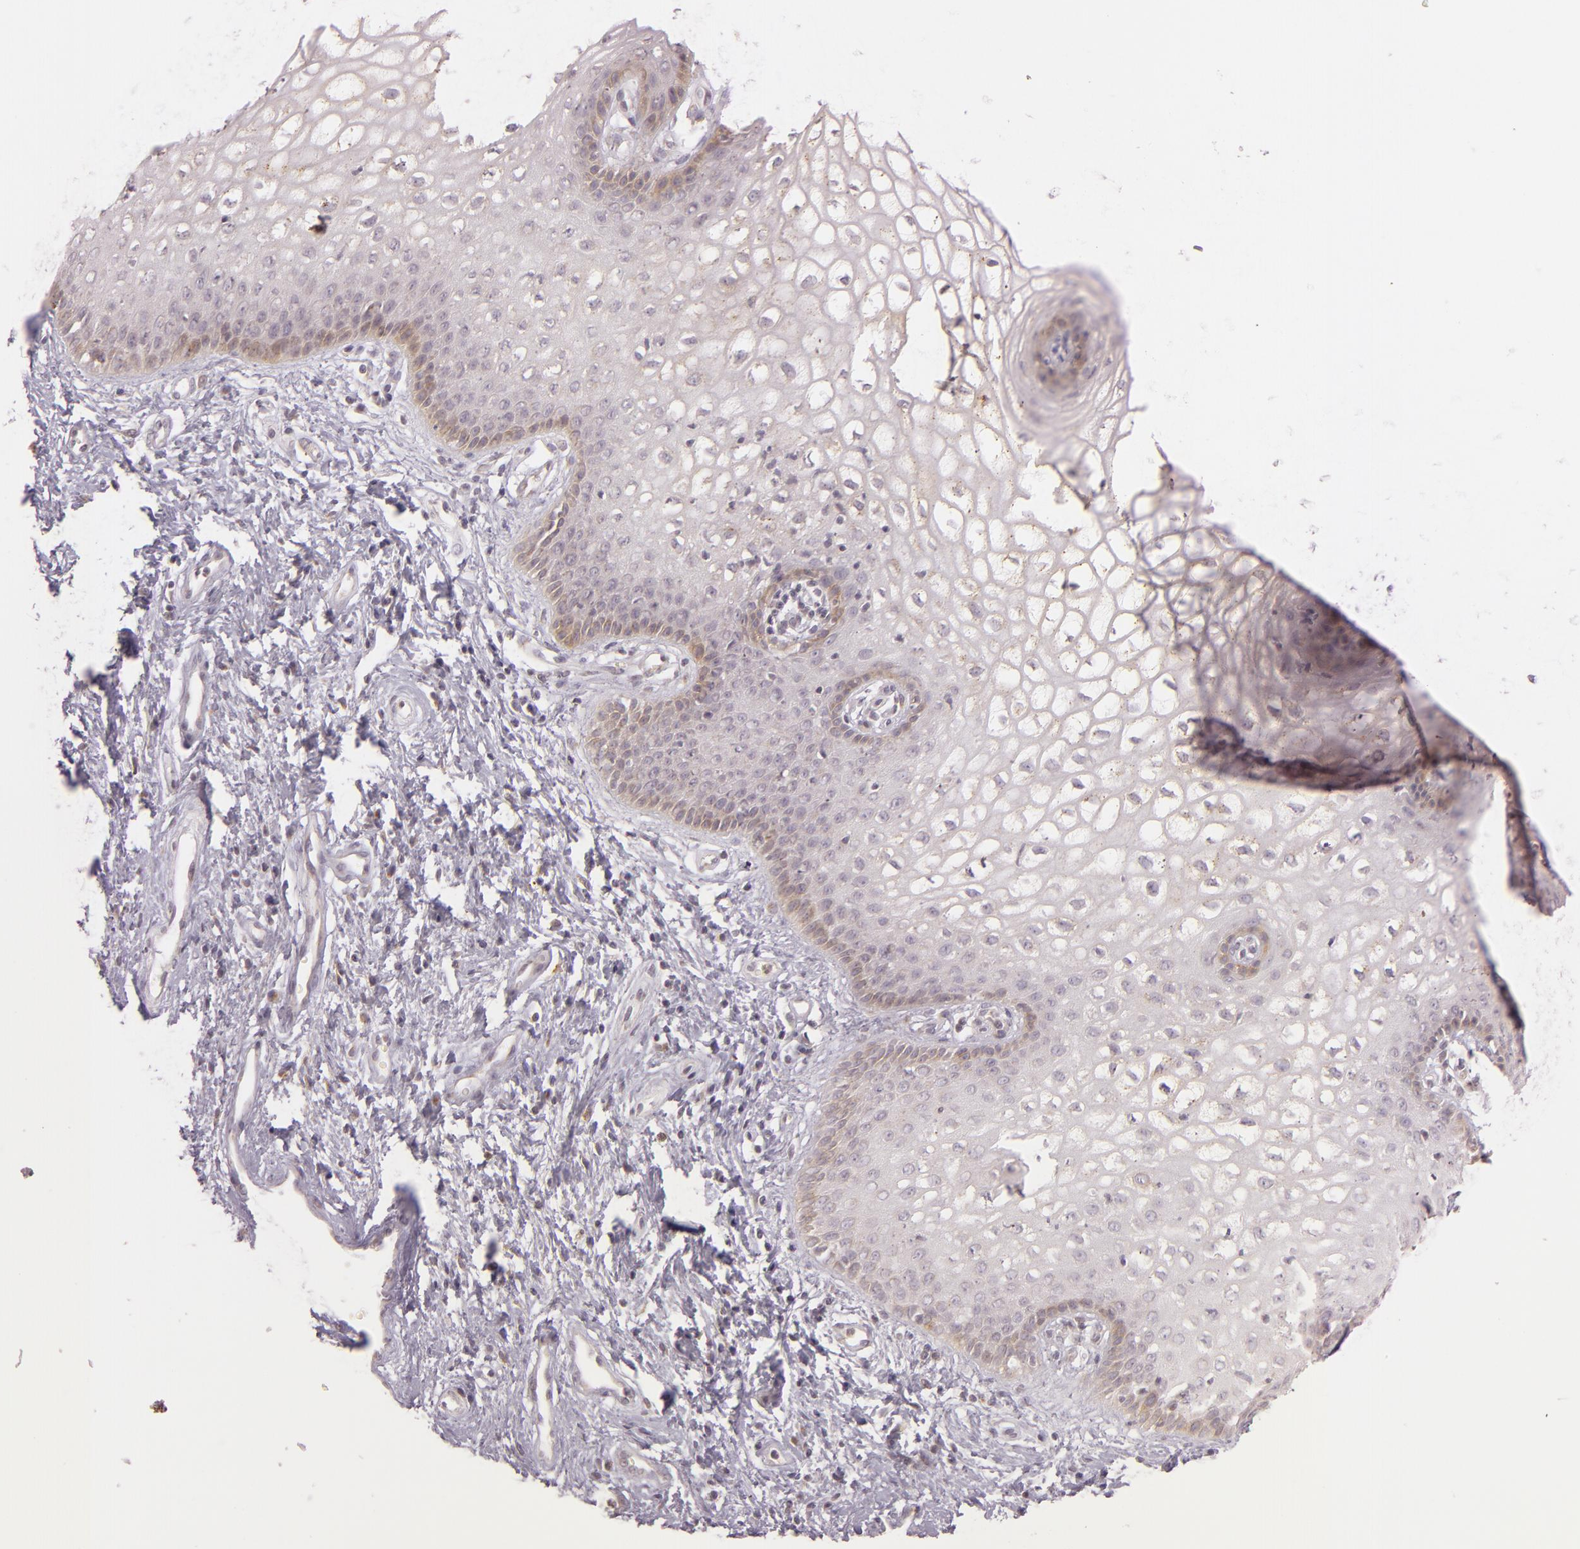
{"staining": {"intensity": "weak", "quantity": "25%-75%", "location": "cytoplasmic/membranous"}, "tissue": "vagina", "cell_type": "Squamous epithelial cells", "image_type": "normal", "snomed": [{"axis": "morphology", "description": "Normal tissue, NOS"}, {"axis": "topography", "description": "Vagina"}], "caption": "Immunohistochemistry staining of normal vagina, which exhibits low levels of weak cytoplasmic/membranous positivity in about 25%-75% of squamous epithelial cells indicating weak cytoplasmic/membranous protein staining. The staining was performed using DAB (3,3'-diaminobenzidine) (brown) for protein detection and nuclei were counterstained in hematoxylin (blue).", "gene": "LGMN", "patient": {"sex": "female", "age": 34}}